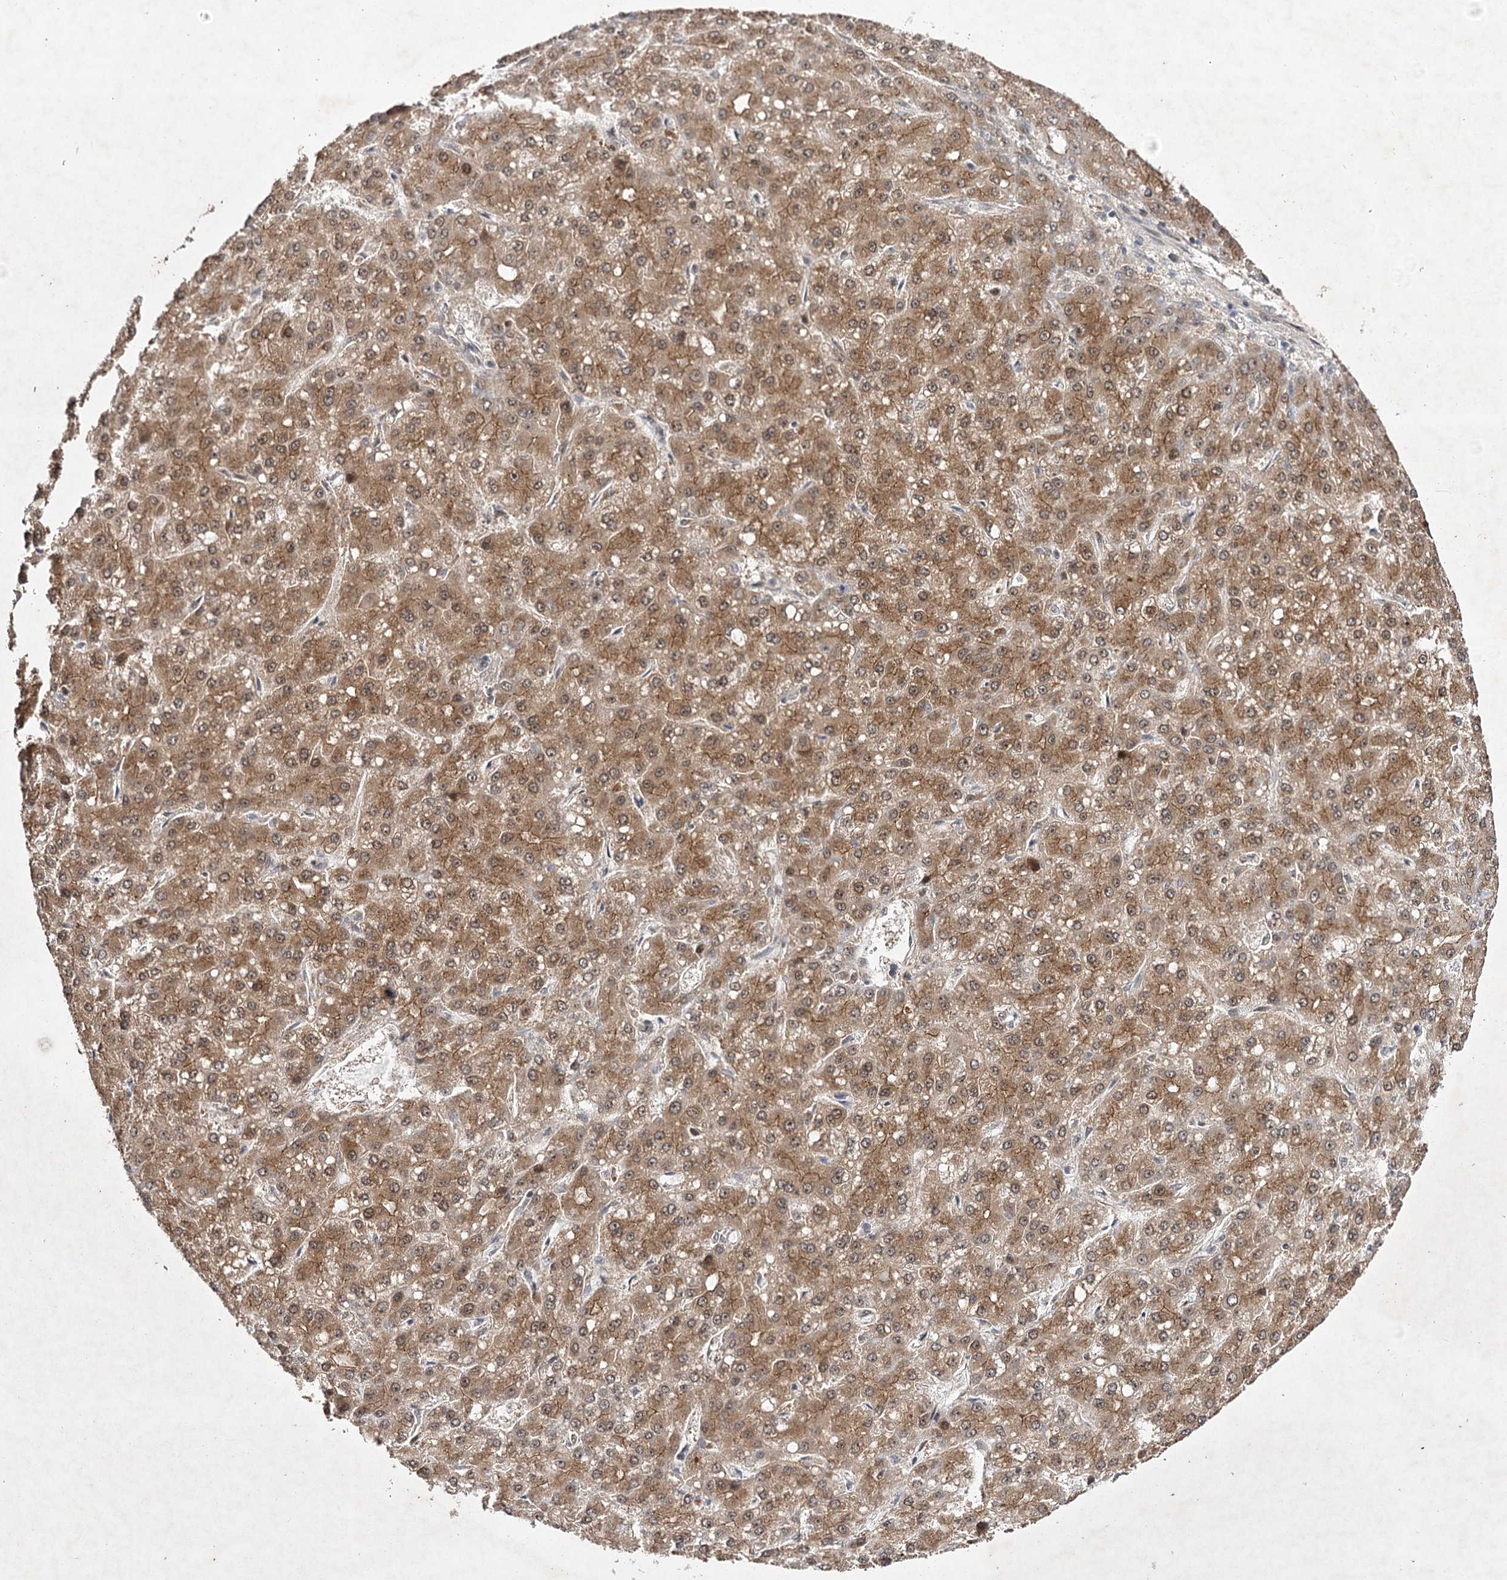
{"staining": {"intensity": "moderate", "quantity": ">75%", "location": "cytoplasmic/membranous,nuclear"}, "tissue": "liver cancer", "cell_type": "Tumor cells", "image_type": "cancer", "snomed": [{"axis": "morphology", "description": "Carcinoma, Hepatocellular, NOS"}, {"axis": "topography", "description": "Liver"}], "caption": "High-power microscopy captured an IHC image of liver cancer (hepatocellular carcinoma), revealing moderate cytoplasmic/membranous and nuclear staining in about >75% of tumor cells. The staining was performed using DAB to visualize the protein expression in brown, while the nuclei were stained in blue with hematoxylin (Magnification: 20x).", "gene": "DCUN1D4", "patient": {"sex": "male", "age": 67}}